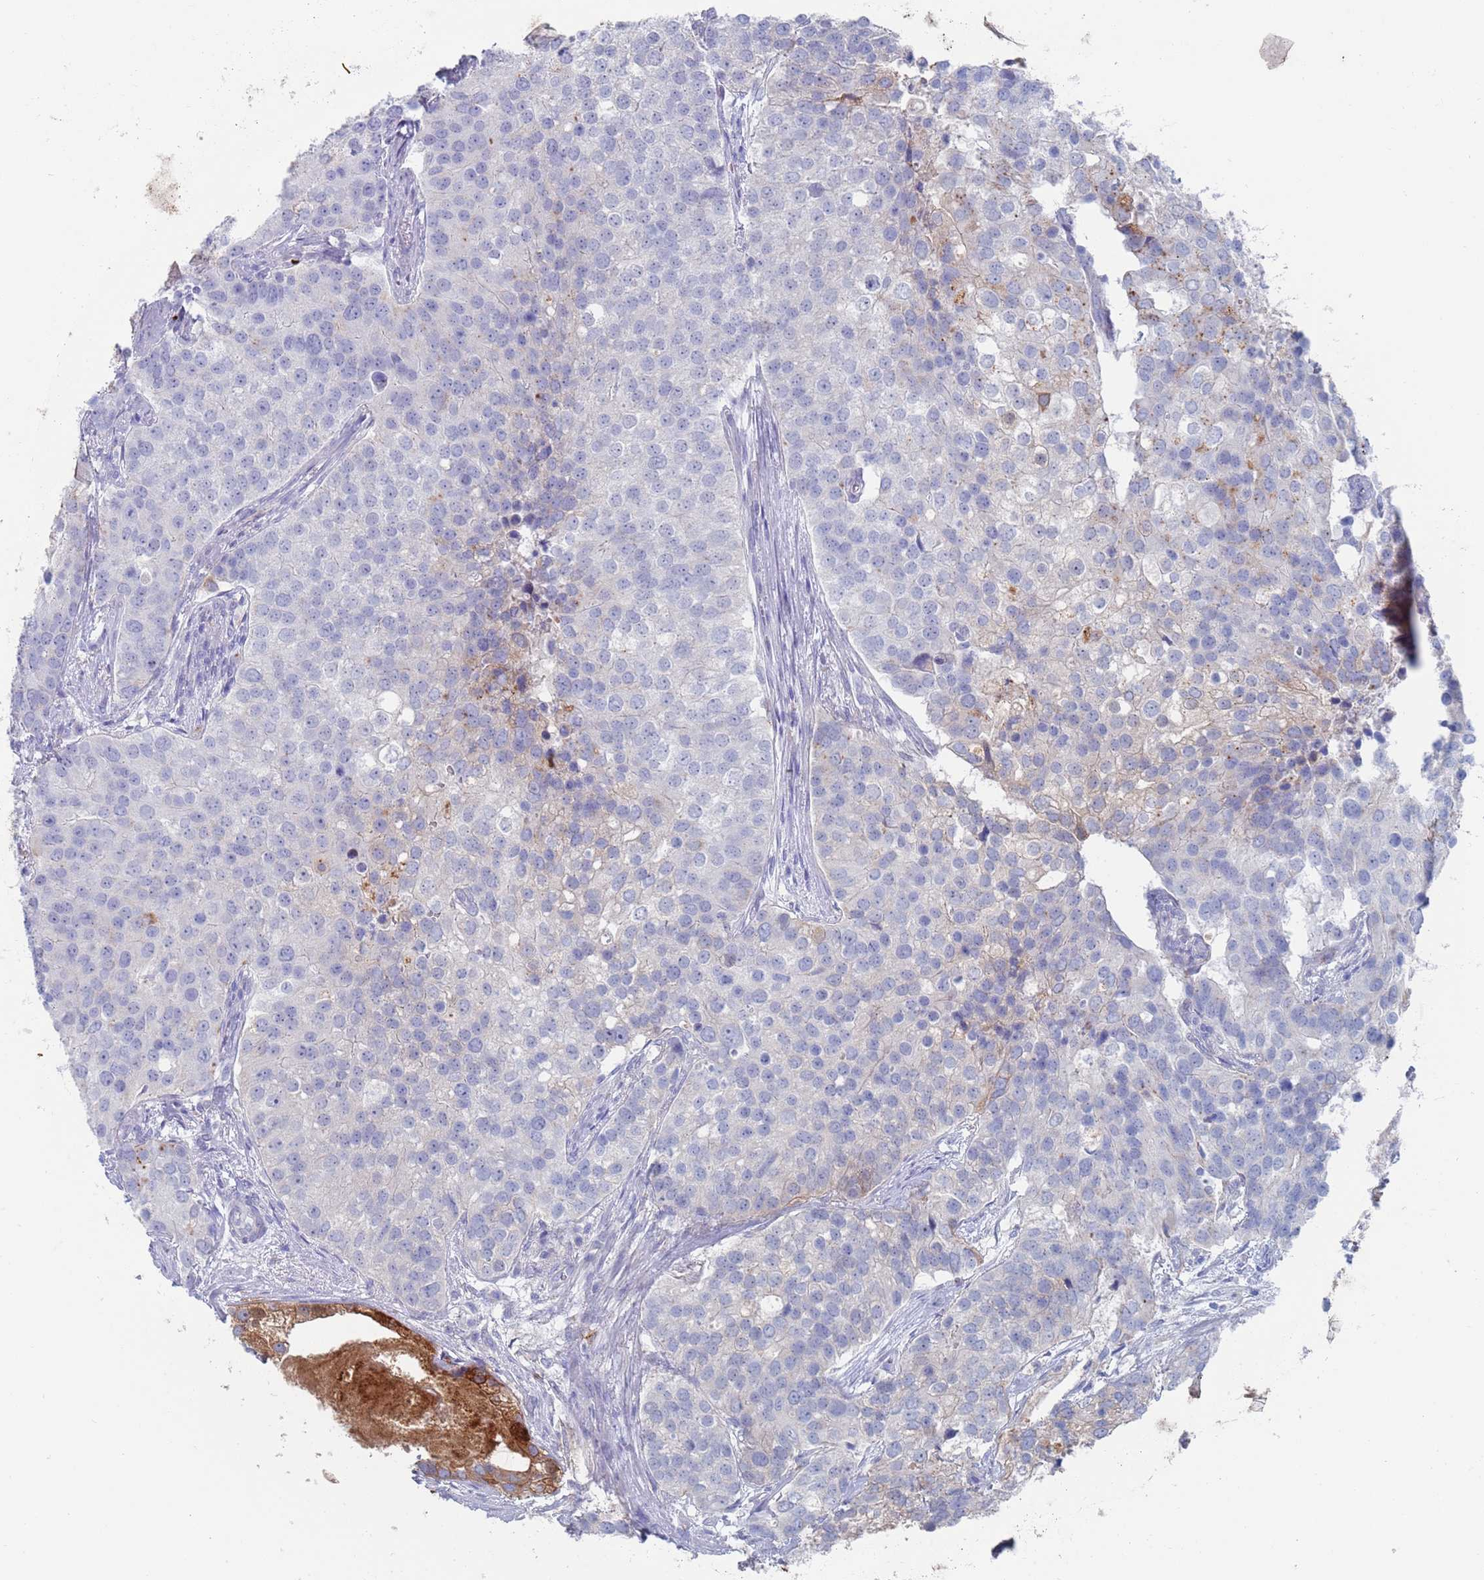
{"staining": {"intensity": "moderate", "quantity": "<25%", "location": "cytoplasmic/membranous"}, "tissue": "prostate cancer", "cell_type": "Tumor cells", "image_type": "cancer", "snomed": [{"axis": "morphology", "description": "Adenocarcinoma, High grade"}, {"axis": "topography", "description": "Prostate"}], "caption": "A high-resolution photomicrograph shows immunohistochemistry staining of prostate cancer, which shows moderate cytoplasmic/membranous positivity in about <25% of tumor cells.", "gene": "FUCA1", "patient": {"sex": "male", "age": 62}}